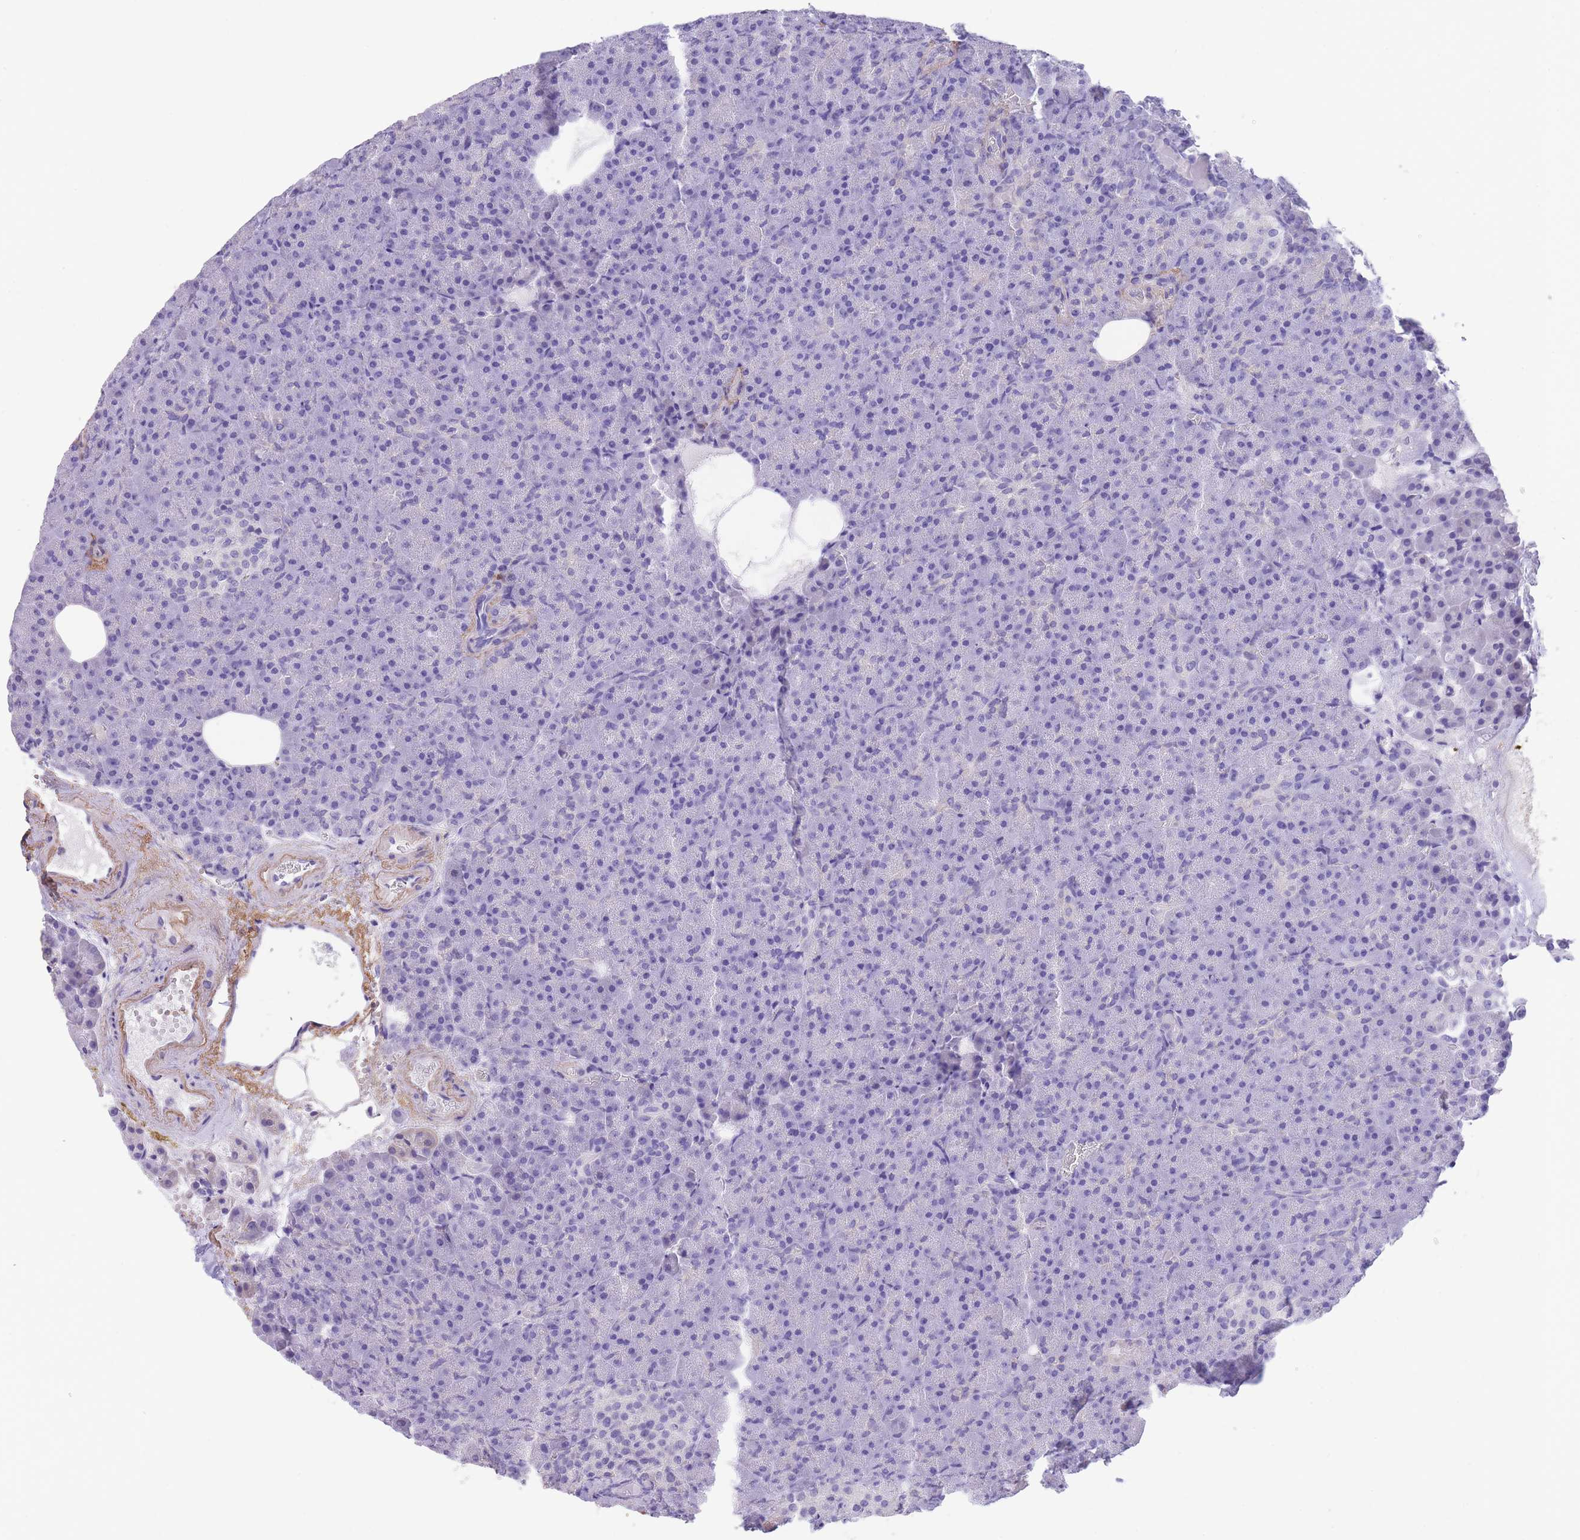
{"staining": {"intensity": "negative", "quantity": "none", "location": "none"}, "tissue": "pancreas", "cell_type": "Exocrine glandular cells", "image_type": "normal", "snomed": [{"axis": "morphology", "description": "Normal tissue, NOS"}, {"axis": "topography", "description": "Pancreas"}], "caption": "Immunohistochemistry image of normal pancreas: human pancreas stained with DAB reveals no significant protein positivity in exocrine glandular cells. (Brightfield microscopy of DAB IHC at high magnification).", "gene": "RAI2", "patient": {"sex": "female", "age": 74}}